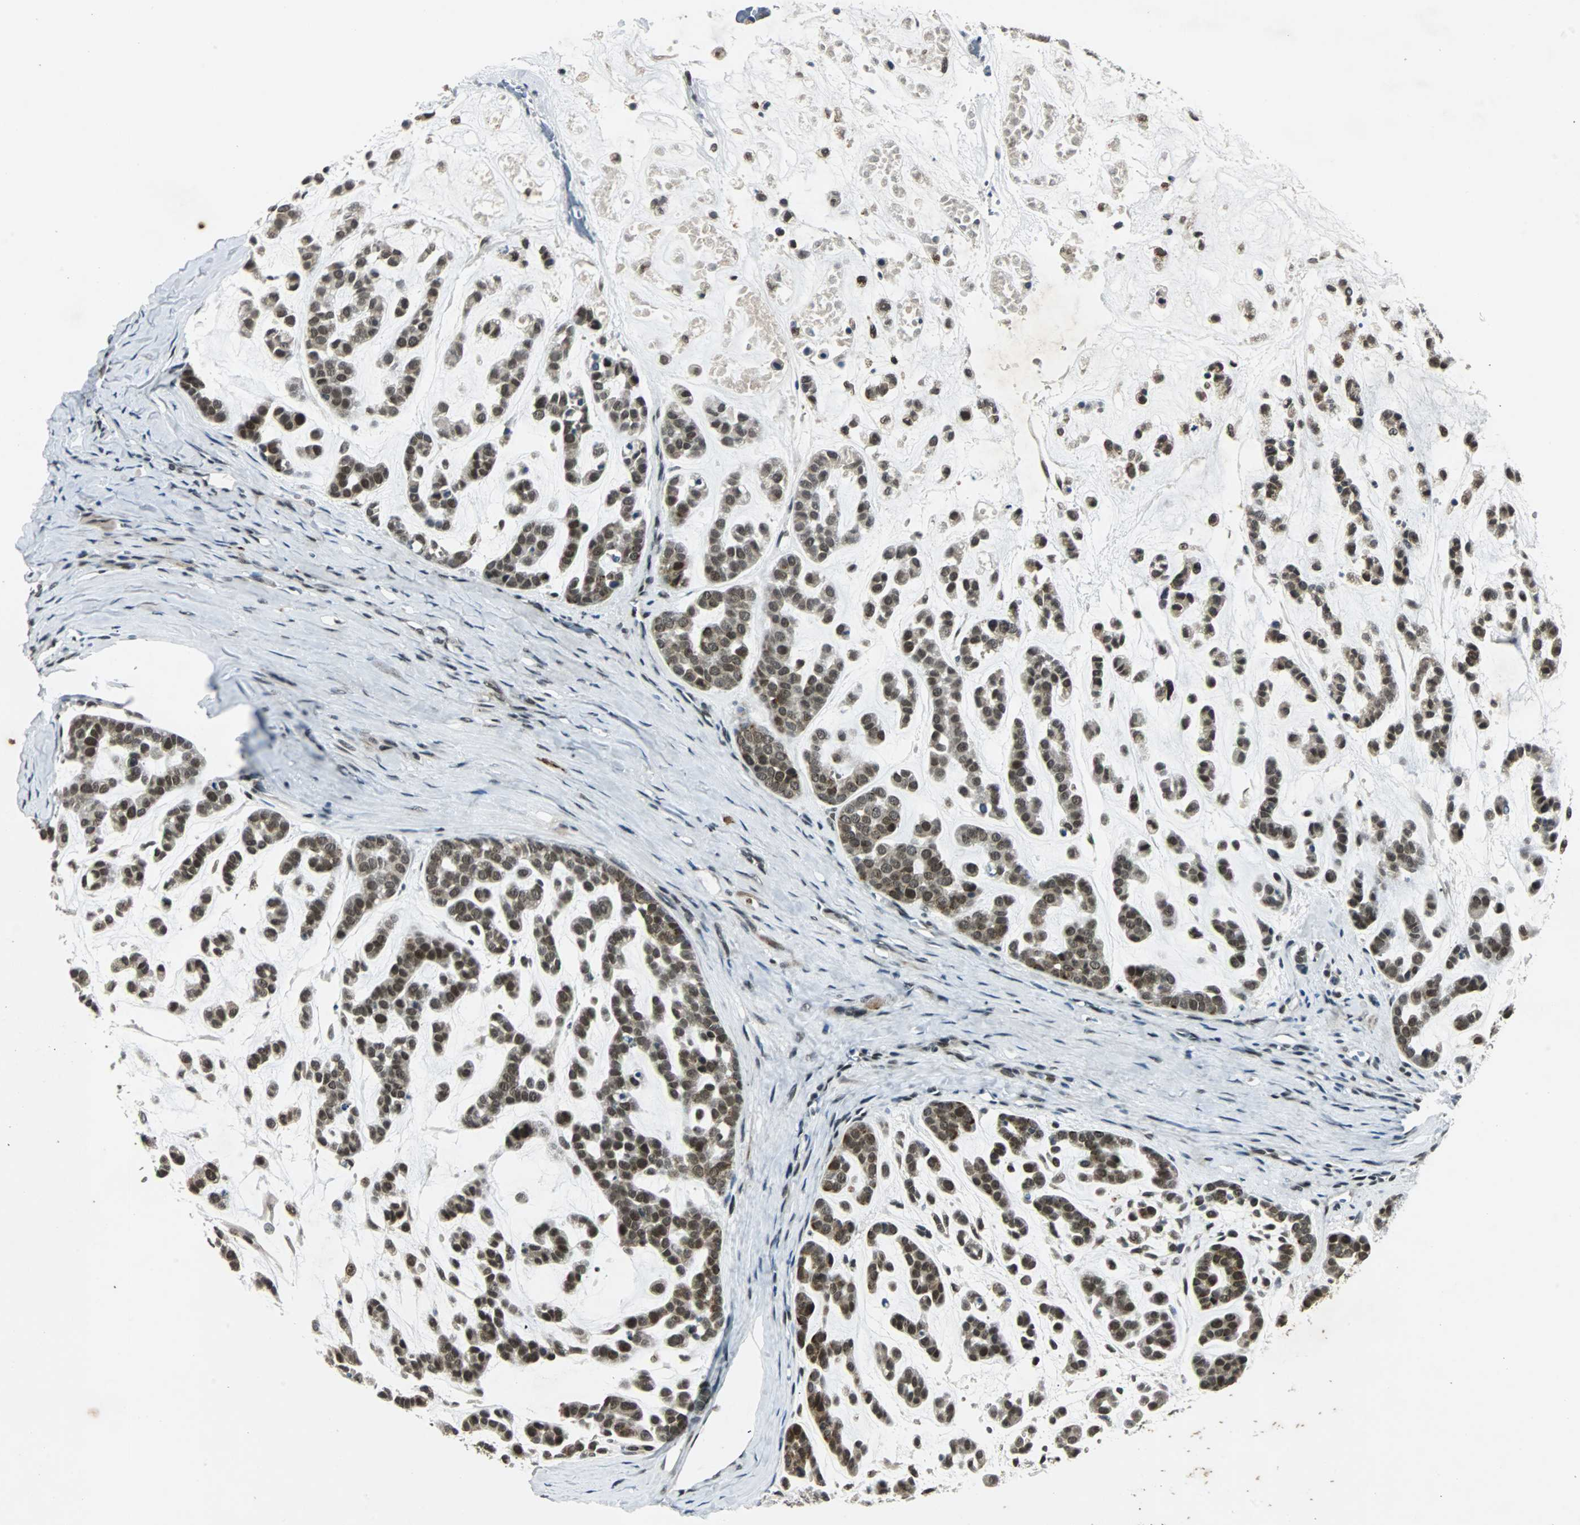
{"staining": {"intensity": "strong", "quantity": ">75%", "location": "nuclear"}, "tissue": "head and neck cancer", "cell_type": "Tumor cells", "image_type": "cancer", "snomed": [{"axis": "morphology", "description": "Adenocarcinoma, NOS"}, {"axis": "morphology", "description": "Adenoma, NOS"}, {"axis": "topography", "description": "Head-Neck"}], "caption": "Protein expression analysis of head and neck cancer (adenocarcinoma) displays strong nuclear staining in approximately >75% of tumor cells. (IHC, brightfield microscopy, high magnification).", "gene": "TAF5", "patient": {"sex": "female", "age": 55}}